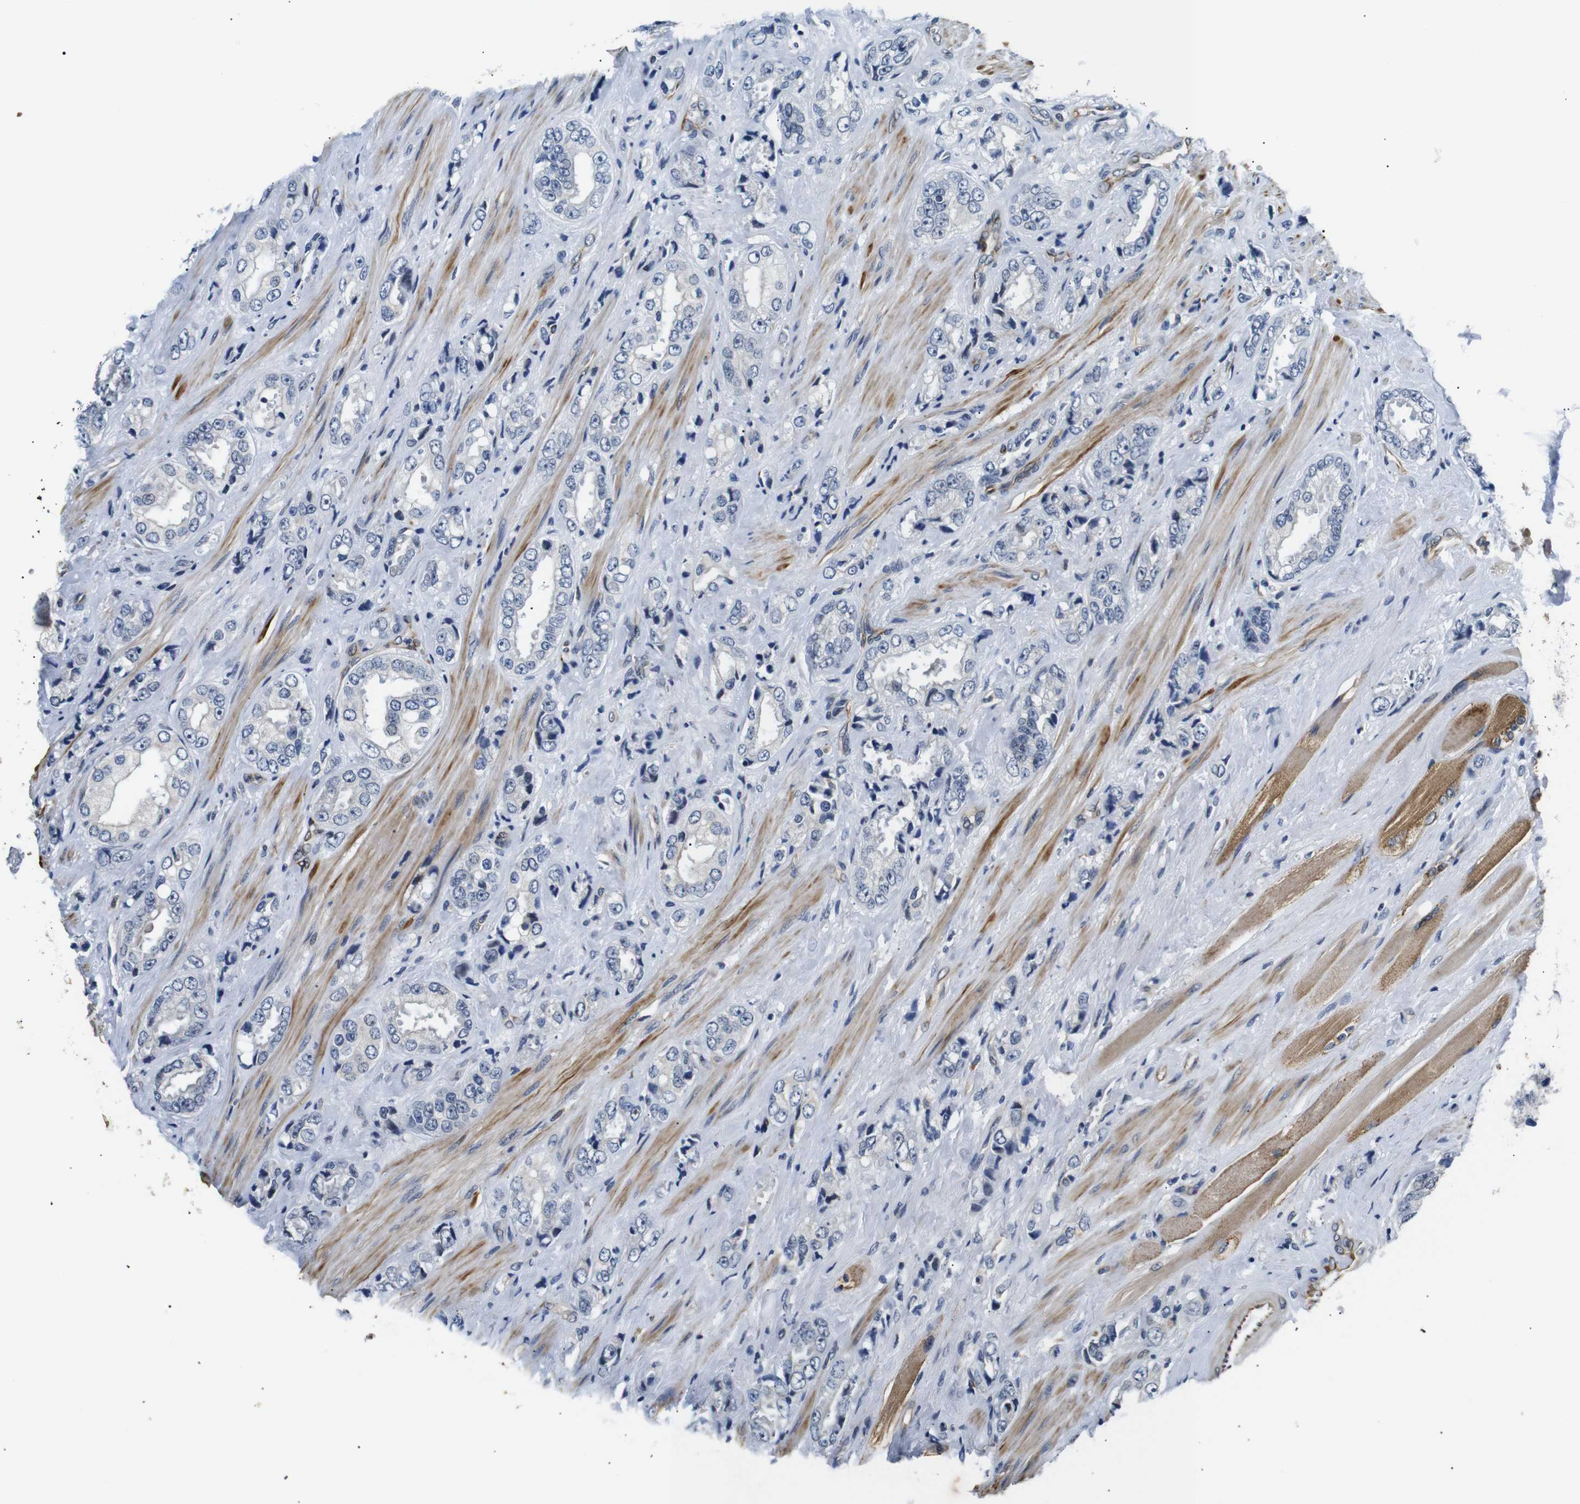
{"staining": {"intensity": "negative", "quantity": "none", "location": "none"}, "tissue": "prostate cancer", "cell_type": "Tumor cells", "image_type": "cancer", "snomed": [{"axis": "morphology", "description": "Adenocarcinoma, High grade"}, {"axis": "topography", "description": "Prostate"}], "caption": "IHC of human prostate high-grade adenocarcinoma demonstrates no positivity in tumor cells.", "gene": "TAFA1", "patient": {"sex": "male", "age": 61}}